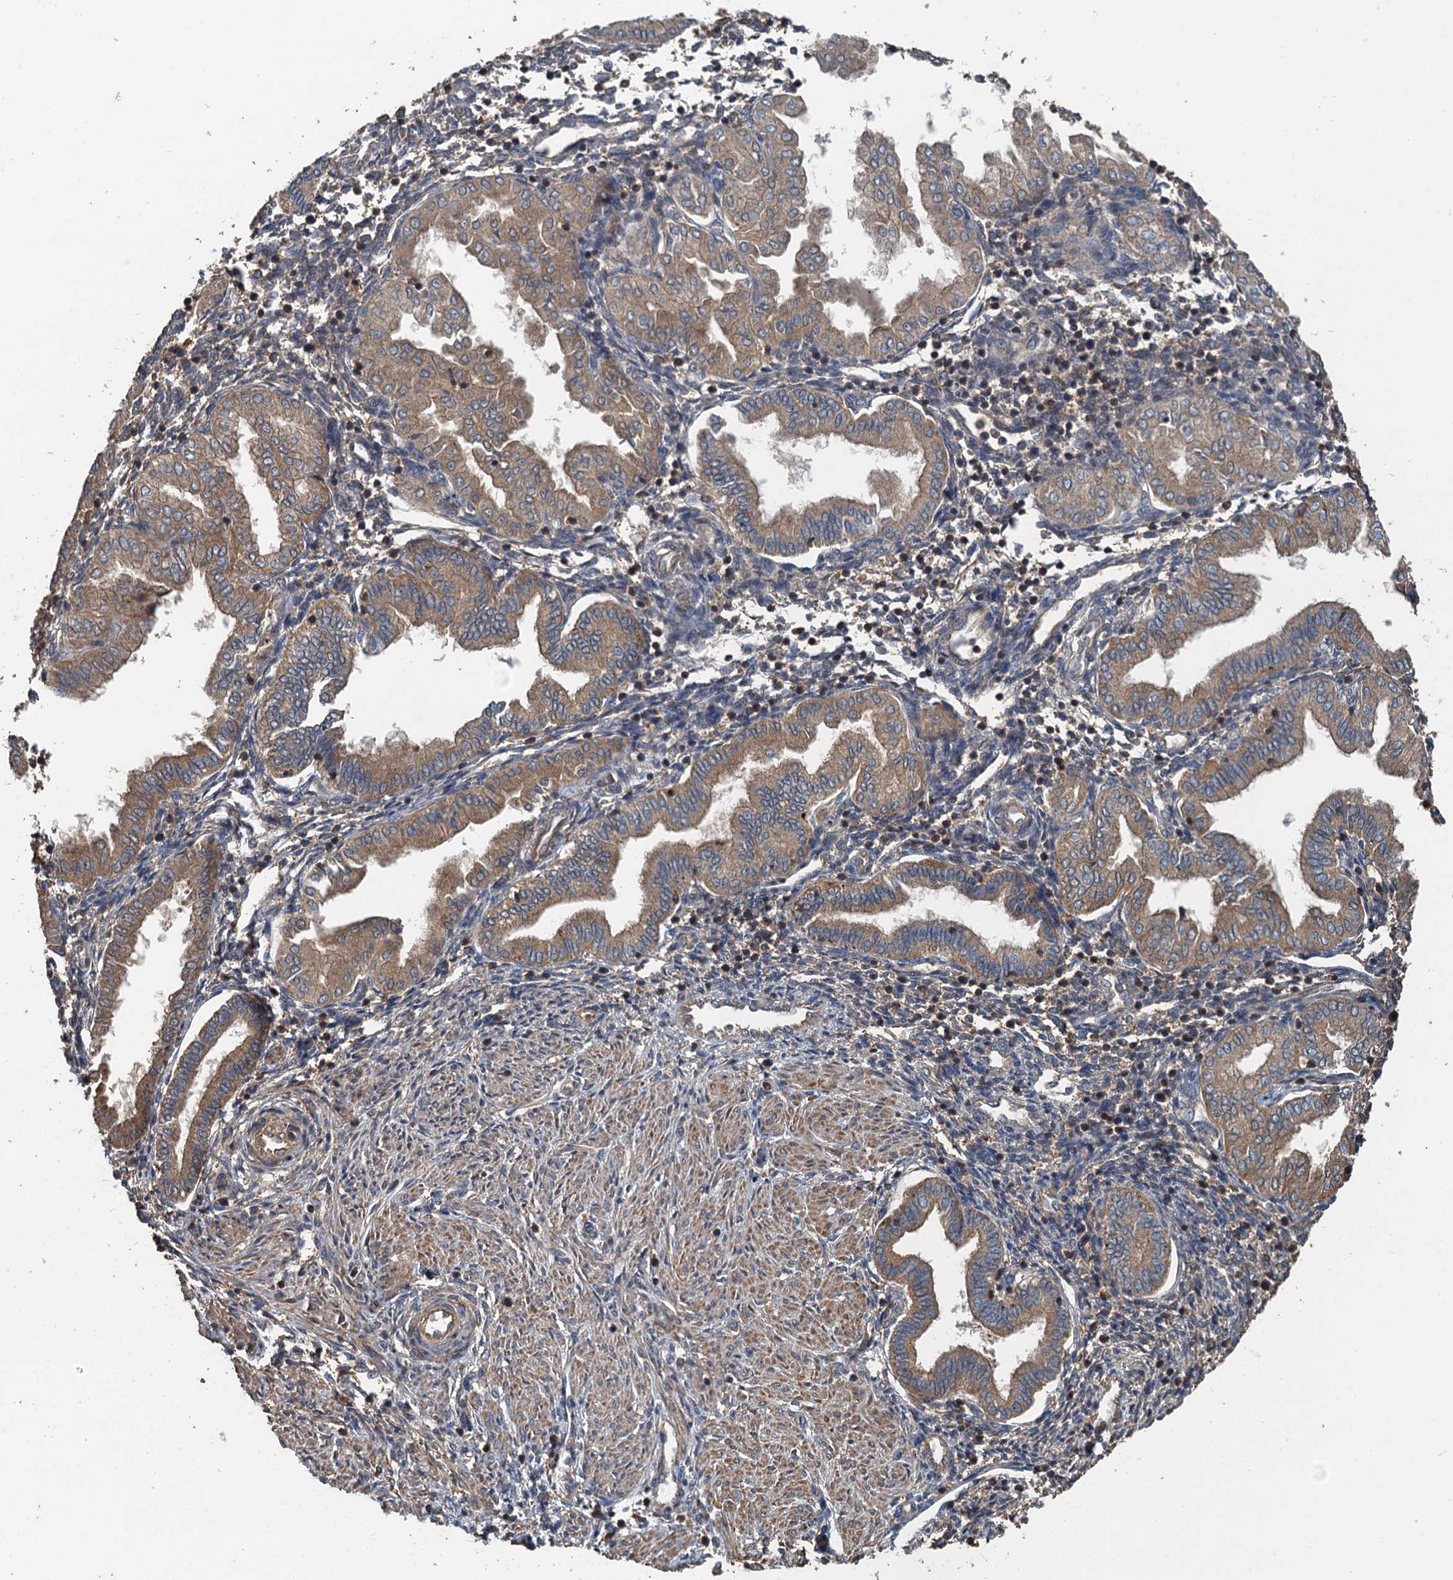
{"staining": {"intensity": "negative", "quantity": "none", "location": "none"}, "tissue": "endometrium", "cell_type": "Cells in endometrial stroma", "image_type": "normal", "snomed": [{"axis": "morphology", "description": "Normal tissue, NOS"}, {"axis": "topography", "description": "Endometrium"}], "caption": "Cells in endometrial stroma are negative for brown protein staining in benign endometrium. (DAB IHC visualized using brightfield microscopy, high magnification).", "gene": "BORCS5", "patient": {"sex": "female", "age": 53}}